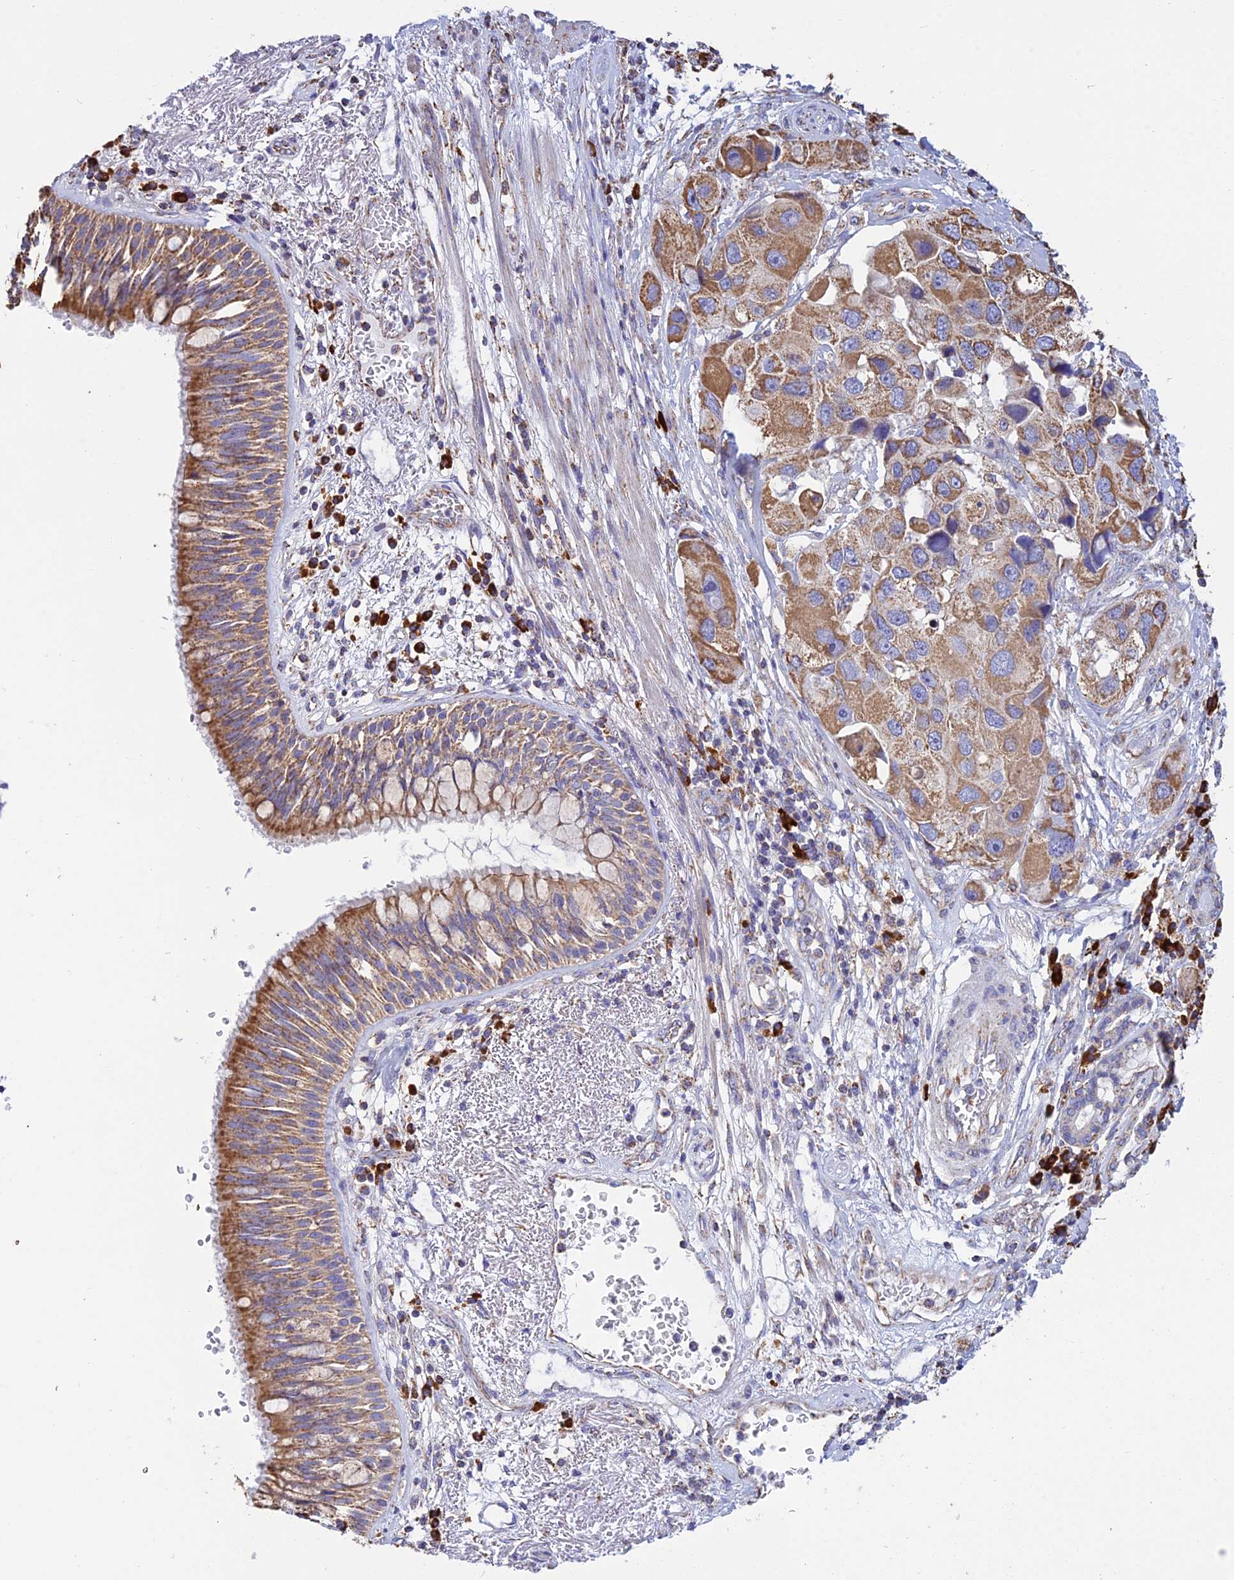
{"staining": {"intensity": "moderate", "quantity": ">75%", "location": "cytoplasmic/membranous"}, "tissue": "bronchus", "cell_type": "Respiratory epithelial cells", "image_type": "normal", "snomed": [{"axis": "morphology", "description": "Normal tissue, NOS"}, {"axis": "morphology", "description": "Adenocarcinoma, NOS"}, {"axis": "morphology", "description": "Adenocarcinoma, metastatic, NOS"}, {"axis": "topography", "description": "Lymph node"}, {"axis": "topography", "description": "Bronchus"}, {"axis": "topography", "description": "Lung"}], "caption": "Protein analysis of unremarkable bronchus shows moderate cytoplasmic/membranous staining in approximately >75% of respiratory epithelial cells. The protein is shown in brown color, while the nuclei are stained blue.", "gene": "OR2W3", "patient": {"sex": "female", "age": 54}}